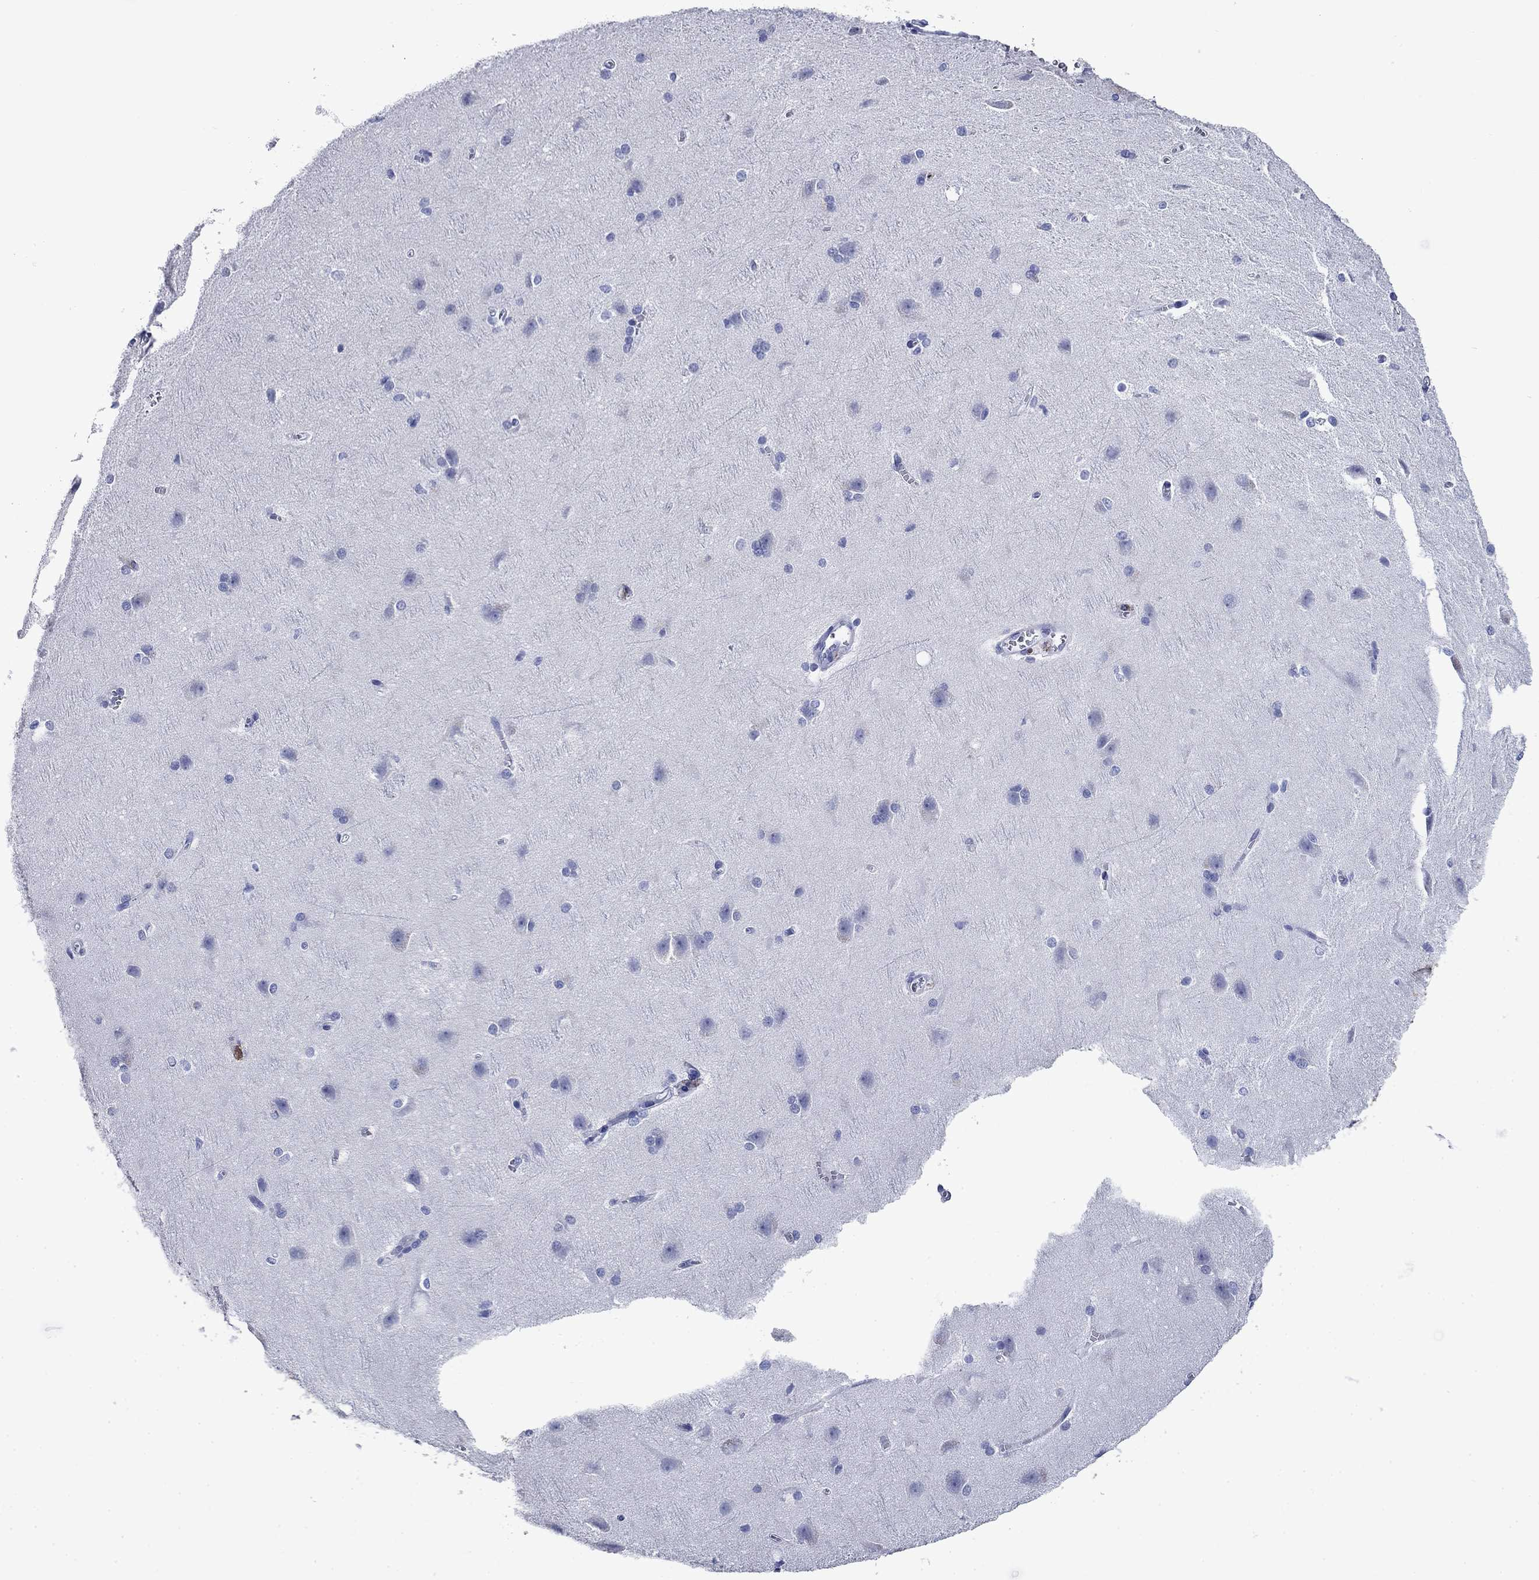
{"staining": {"intensity": "negative", "quantity": "none", "location": "none"}, "tissue": "cerebral cortex", "cell_type": "Endothelial cells", "image_type": "normal", "snomed": [{"axis": "morphology", "description": "Normal tissue, NOS"}, {"axis": "topography", "description": "Cerebral cortex"}], "caption": "Immunohistochemistry (IHC) image of unremarkable cerebral cortex: human cerebral cortex stained with DAB (3,3'-diaminobenzidine) demonstrates no significant protein expression in endothelial cells.", "gene": "TFR2", "patient": {"sex": "male", "age": 37}}